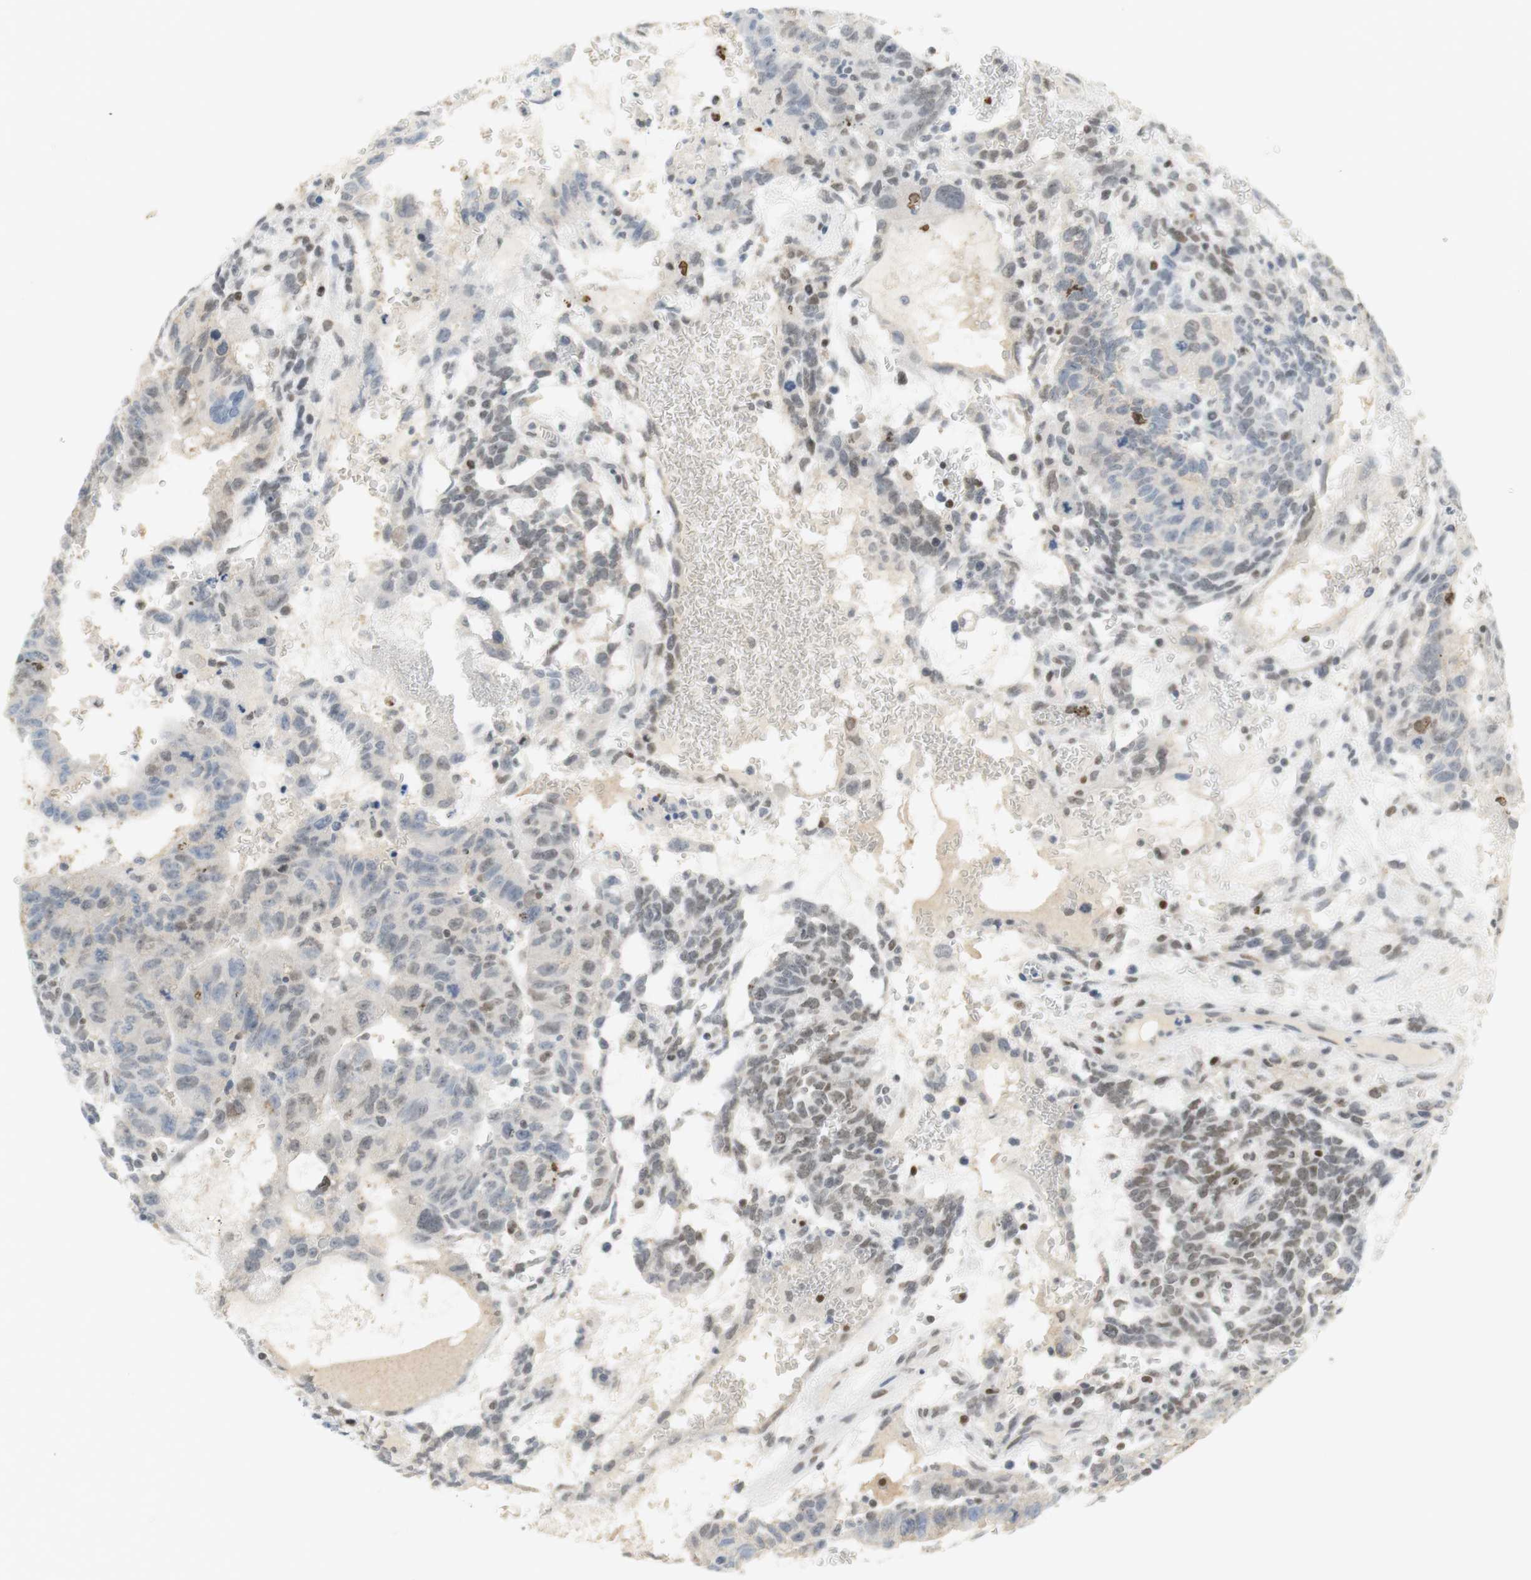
{"staining": {"intensity": "weak", "quantity": "<25%", "location": "nuclear"}, "tissue": "testis cancer", "cell_type": "Tumor cells", "image_type": "cancer", "snomed": [{"axis": "morphology", "description": "Seminoma, NOS"}, {"axis": "morphology", "description": "Carcinoma, Embryonal, NOS"}, {"axis": "topography", "description": "Testis"}], "caption": "A high-resolution micrograph shows immunohistochemistry (IHC) staining of testis cancer (seminoma), which demonstrates no significant positivity in tumor cells.", "gene": "BMI1", "patient": {"sex": "male", "age": 52}}